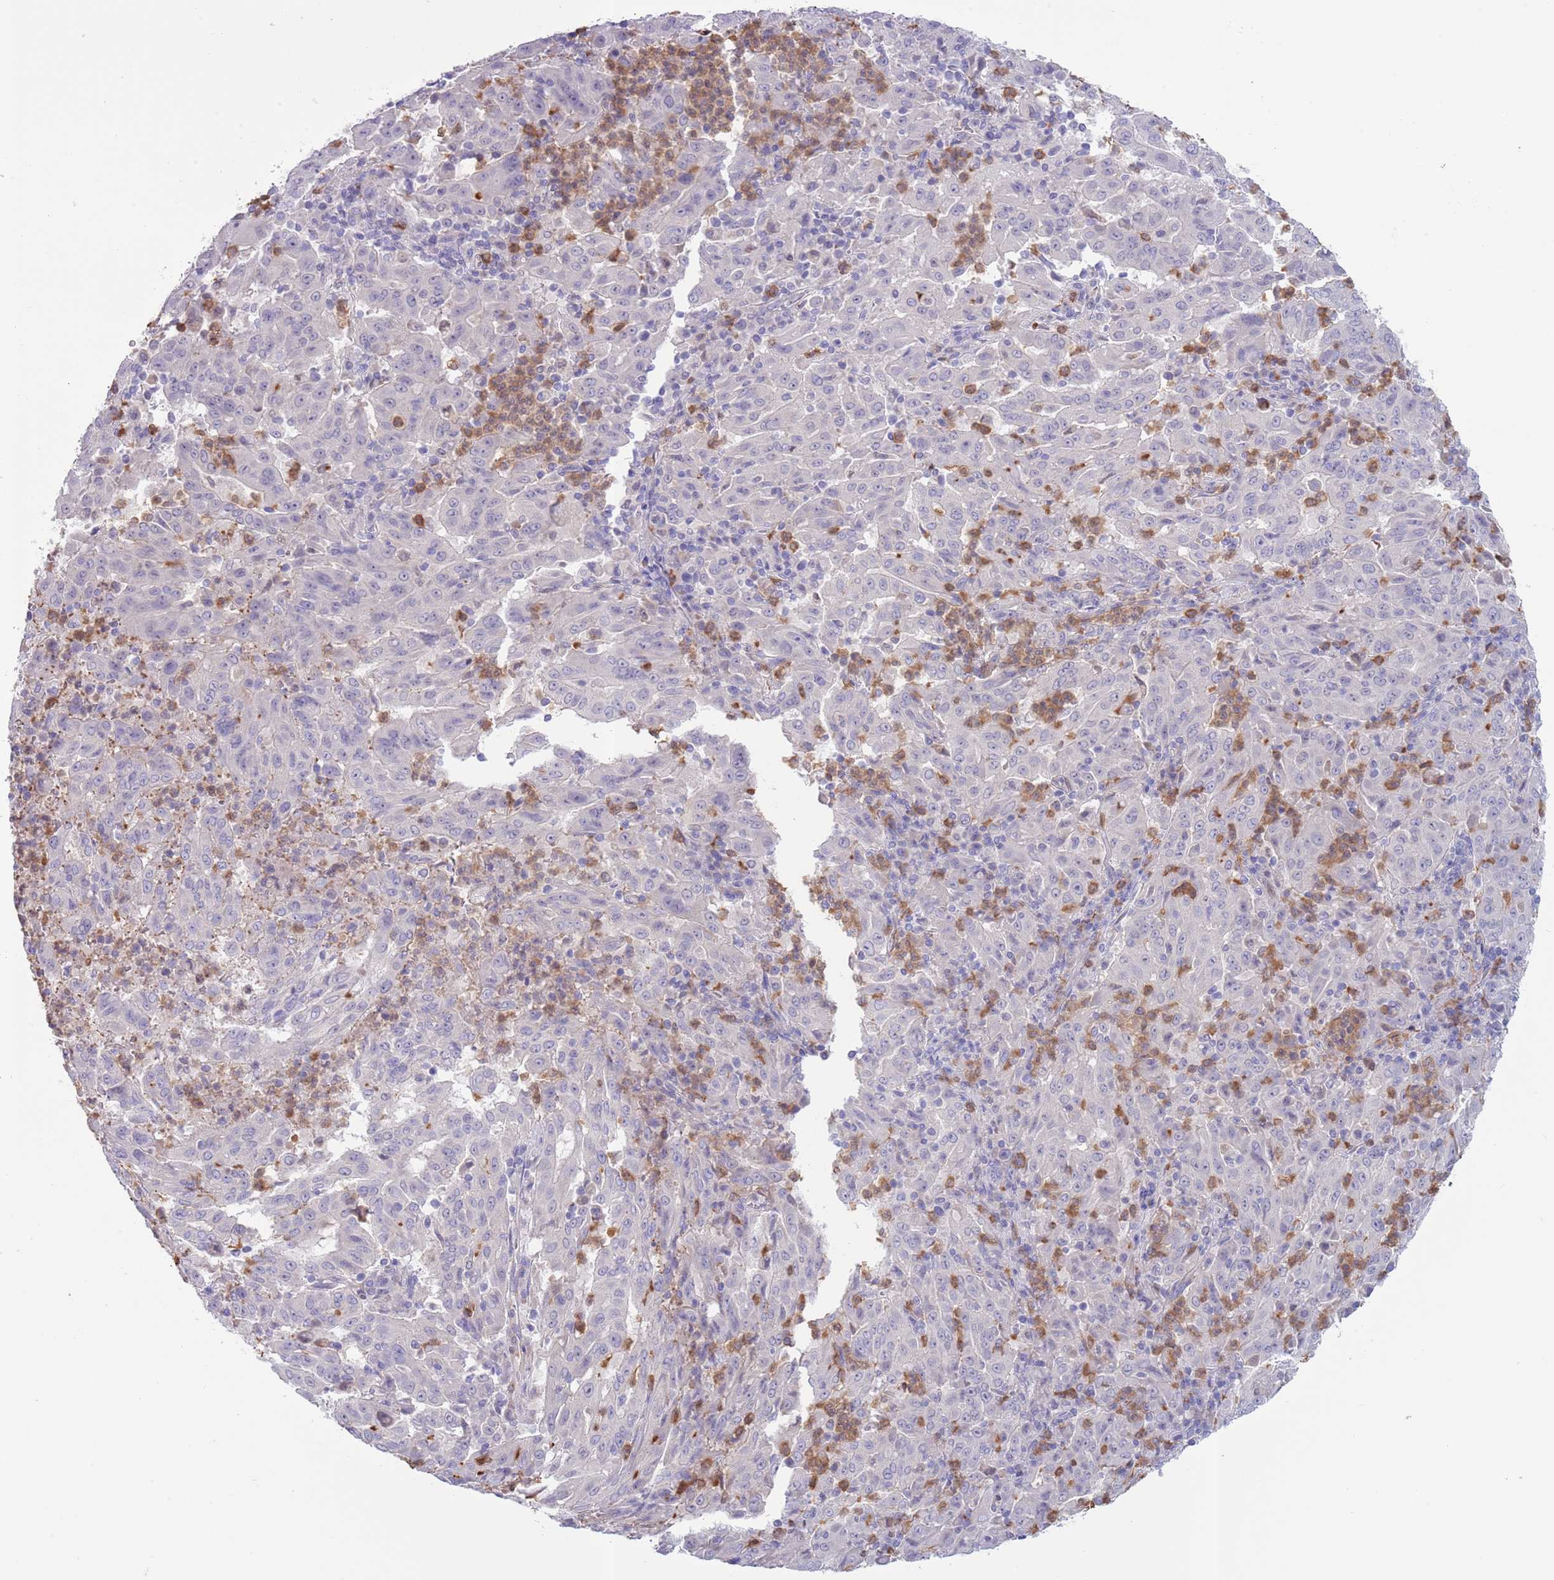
{"staining": {"intensity": "negative", "quantity": "none", "location": "none"}, "tissue": "pancreatic cancer", "cell_type": "Tumor cells", "image_type": "cancer", "snomed": [{"axis": "morphology", "description": "Adenocarcinoma, NOS"}, {"axis": "topography", "description": "Pancreas"}], "caption": "High power microscopy photomicrograph of an IHC image of pancreatic cancer (adenocarcinoma), revealing no significant staining in tumor cells.", "gene": "ZFP2", "patient": {"sex": "male", "age": 63}}